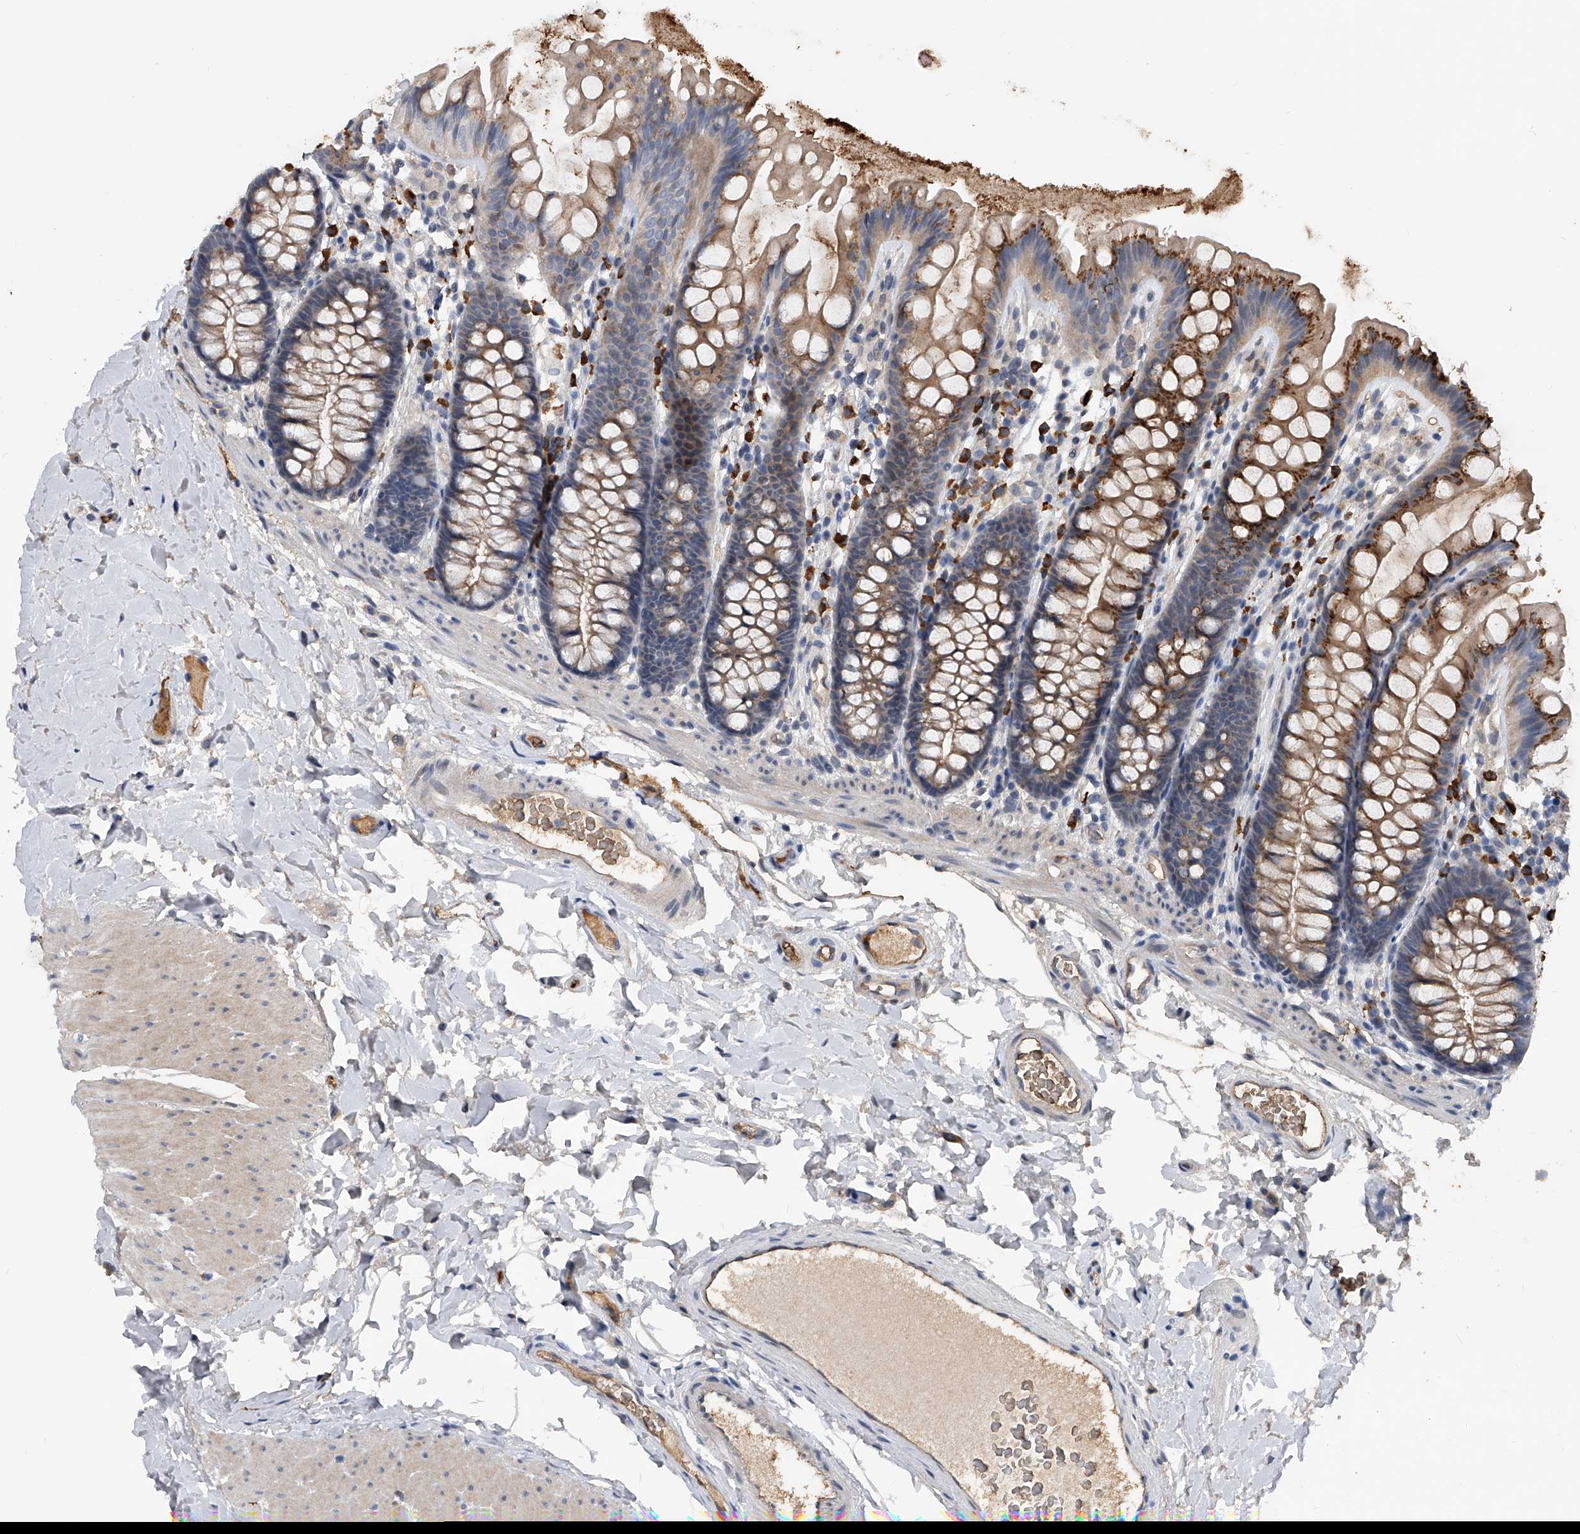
{"staining": {"intensity": "moderate", "quantity": ">75%", "location": "cytoplasmic/membranous"}, "tissue": "colon", "cell_type": "Endothelial cells", "image_type": "normal", "snomed": [{"axis": "morphology", "description": "Normal tissue, NOS"}, {"axis": "topography", "description": "Colon"}], "caption": "Endothelial cells demonstrate medium levels of moderate cytoplasmic/membranous expression in about >75% of cells in benign colon.", "gene": "ZNF25", "patient": {"sex": "female", "age": 62}}